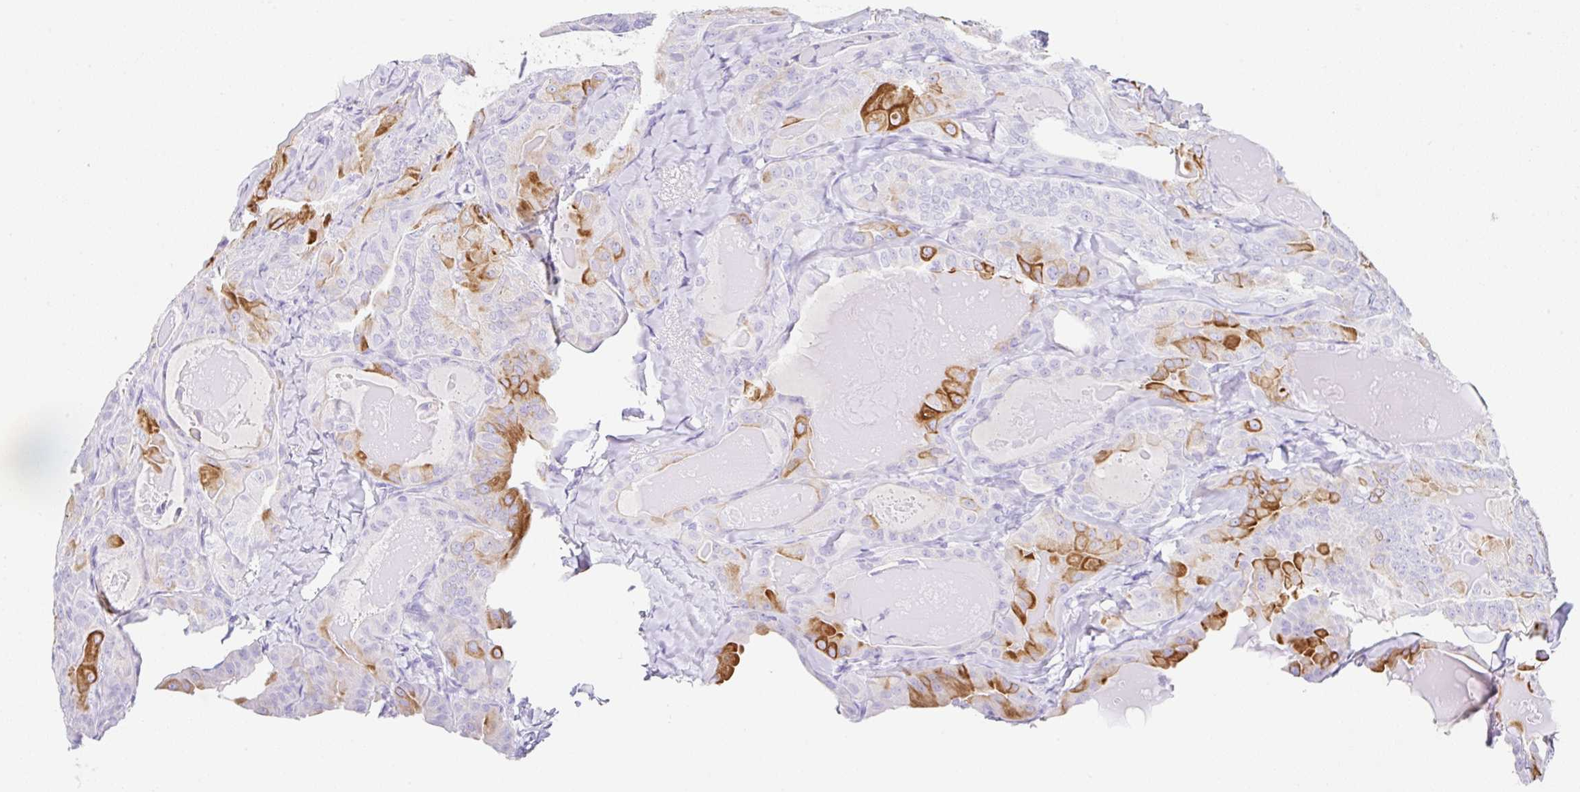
{"staining": {"intensity": "strong", "quantity": "<25%", "location": "cytoplasmic/membranous"}, "tissue": "thyroid cancer", "cell_type": "Tumor cells", "image_type": "cancer", "snomed": [{"axis": "morphology", "description": "Papillary adenocarcinoma, NOS"}, {"axis": "topography", "description": "Thyroid gland"}], "caption": "Immunohistochemistry histopathology image of thyroid papillary adenocarcinoma stained for a protein (brown), which displays medium levels of strong cytoplasmic/membranous staining in approximately <25% of tumor cells.", "gene": "CLDND2", "patient": {"sex": "female", "age": 68}}